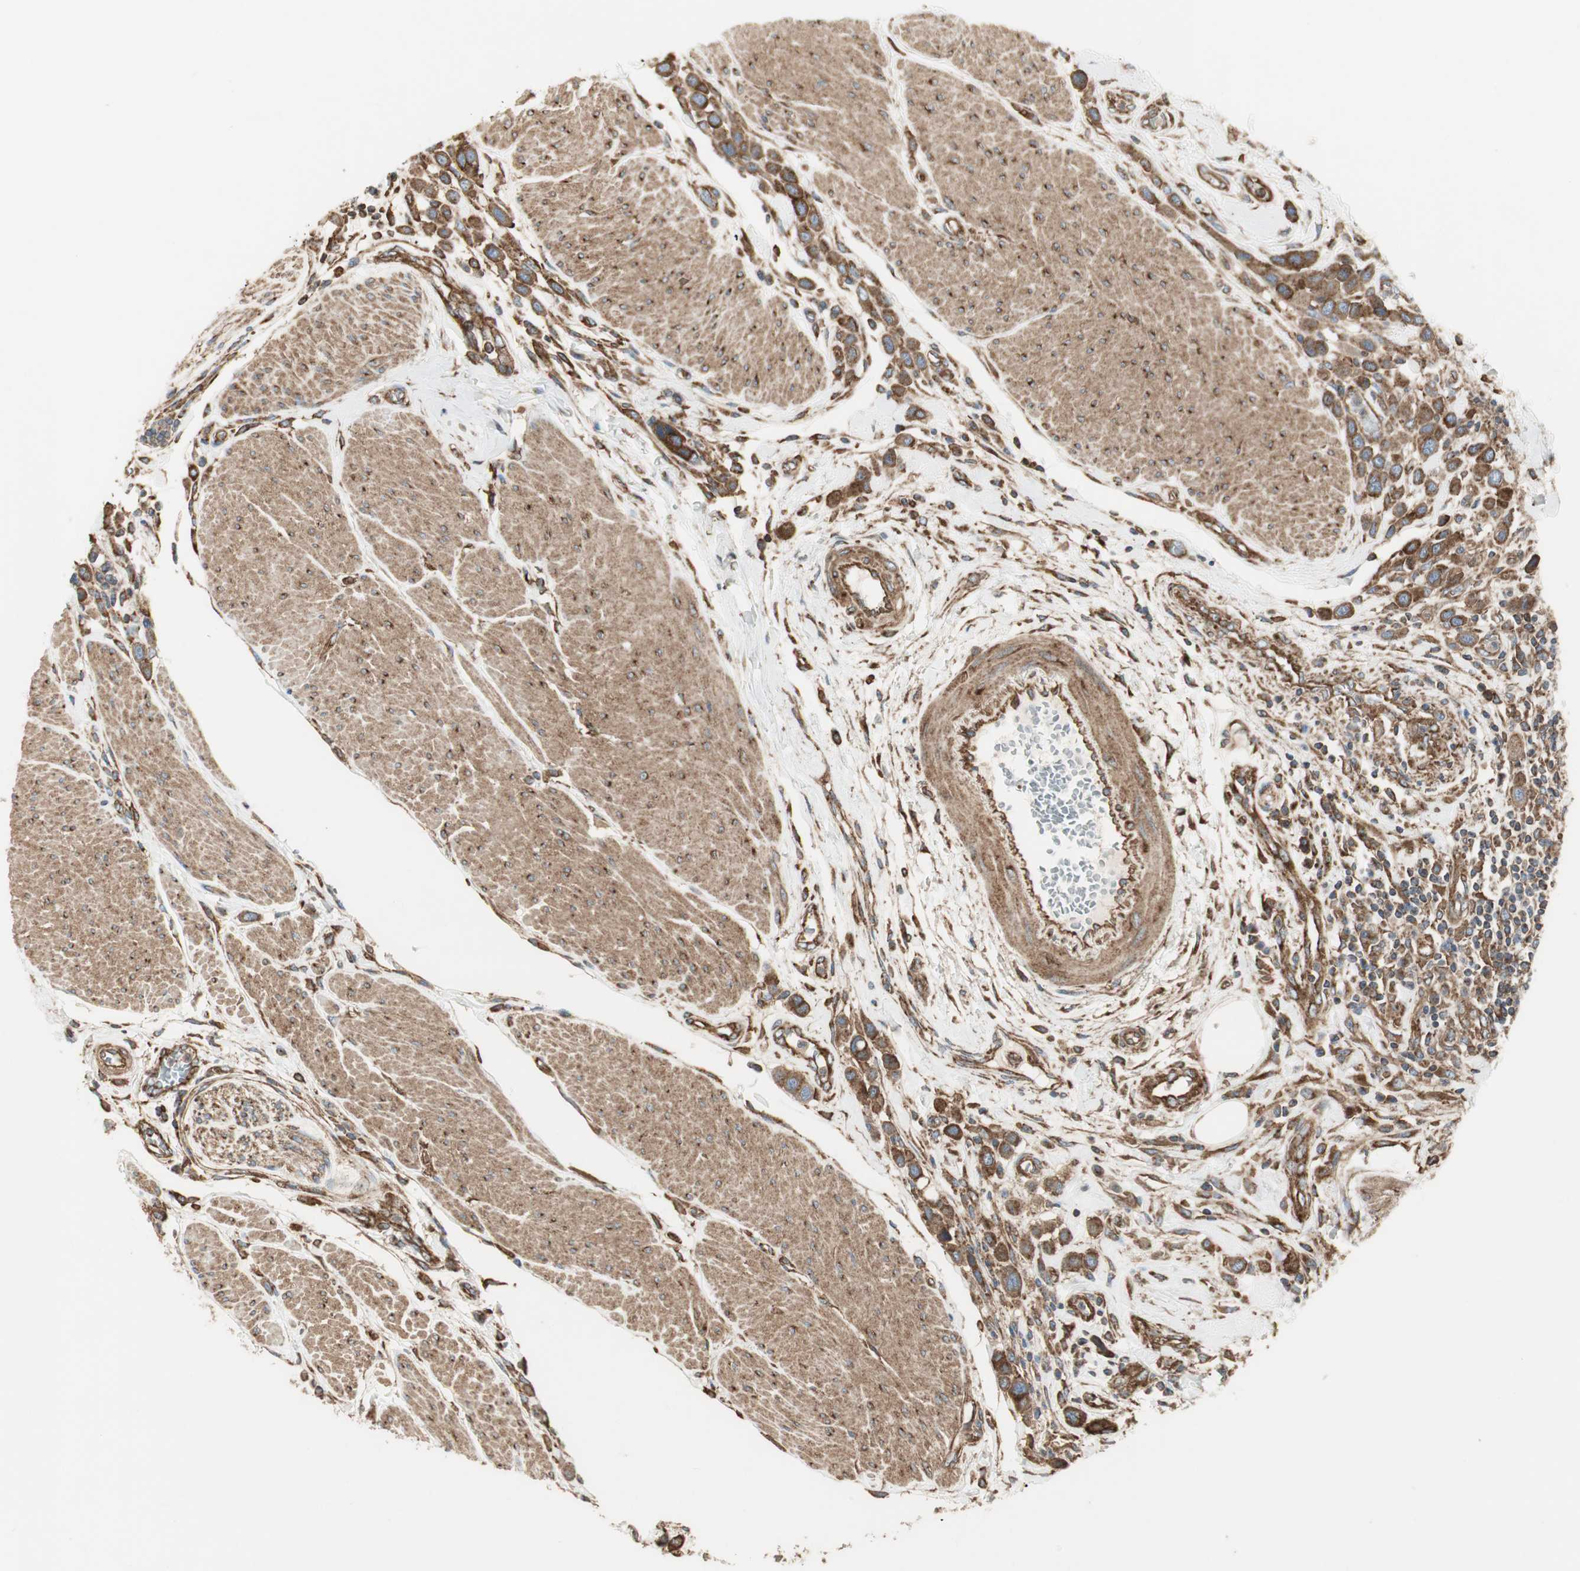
{"staining": {"intensity": "strong", "quantity": ">75%", "location": "cytoplasmic/membranous"}, "tissue": "urothelial cancer", "cell_type": "Tumor cells", "image_type": "cancer", "snomed": [{"axis": "morphology", "description": "Urothelial carcinoma, High grade"}, {"axis": "topography", "description": "Urinary bladder"}], "caption": "Urothelial cancer stained for a protein reveals strong cytoplasmic/membranous positivity in tumor cells.", "gene": "H6PD", "patient": {"sex": "male", "age": 50}}